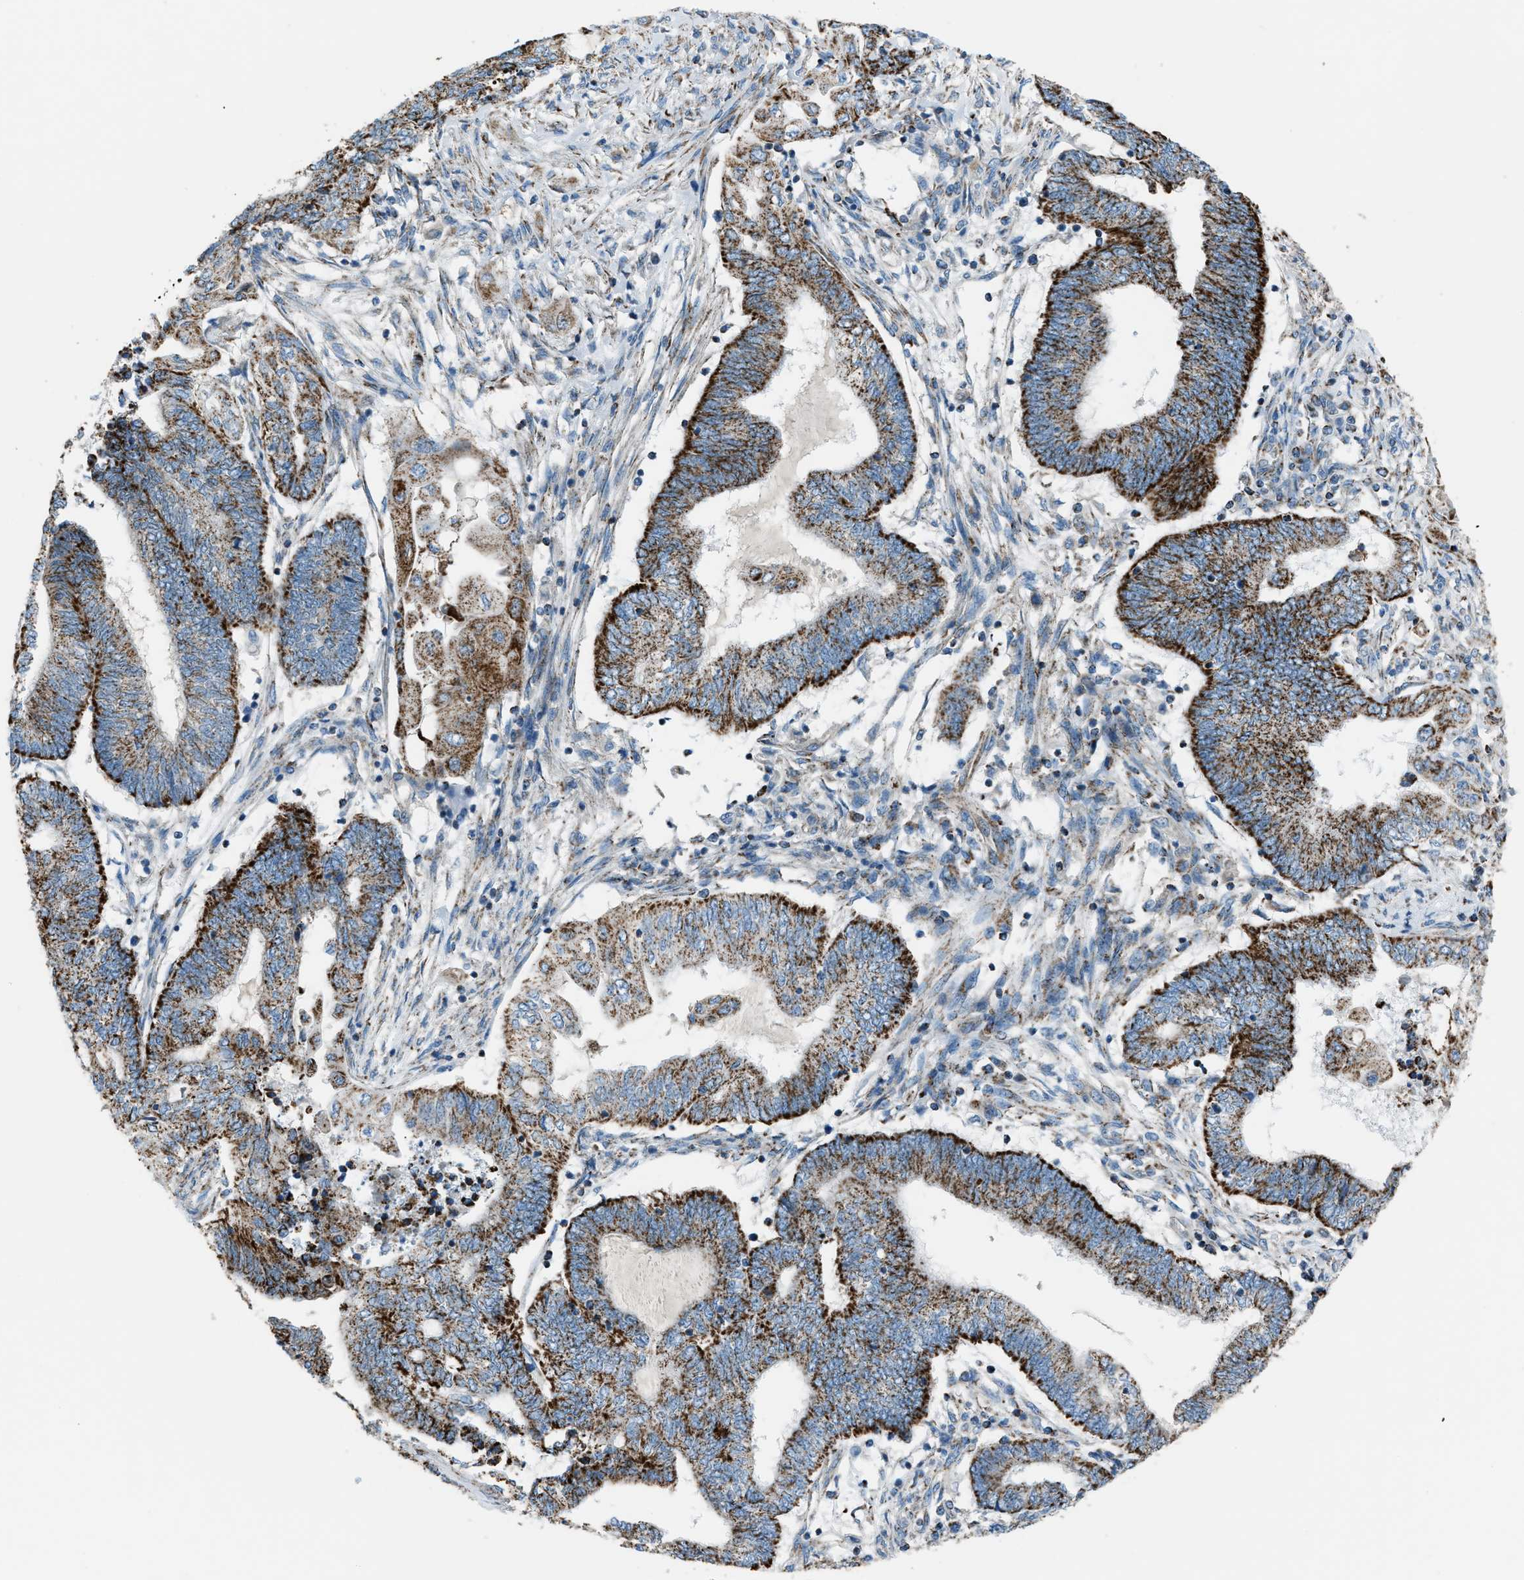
{"staining": {"intensity": "strong", "quantity": ">75%", "location": "cytoplasmic/membranous"}, "tissue": "endometrial cancer", "cell_type": "Tumor cells", "image_type": "cancer", "snomed": [{"axis": "morphology", "description": "Adenocarcinoma, NOS"}, {"axis": "topography", "description": "Uterus"}, {"axis": "topography", "description": "Endometrium"}], "caption": "This is a micrograph of IHC staining of endometrial adenocarcinoma, which shows strong staining in the cytoplasmic/membranous of tumor cells.", "gene": "MDH2", "patient": {"sex": "female", "age": 70}}